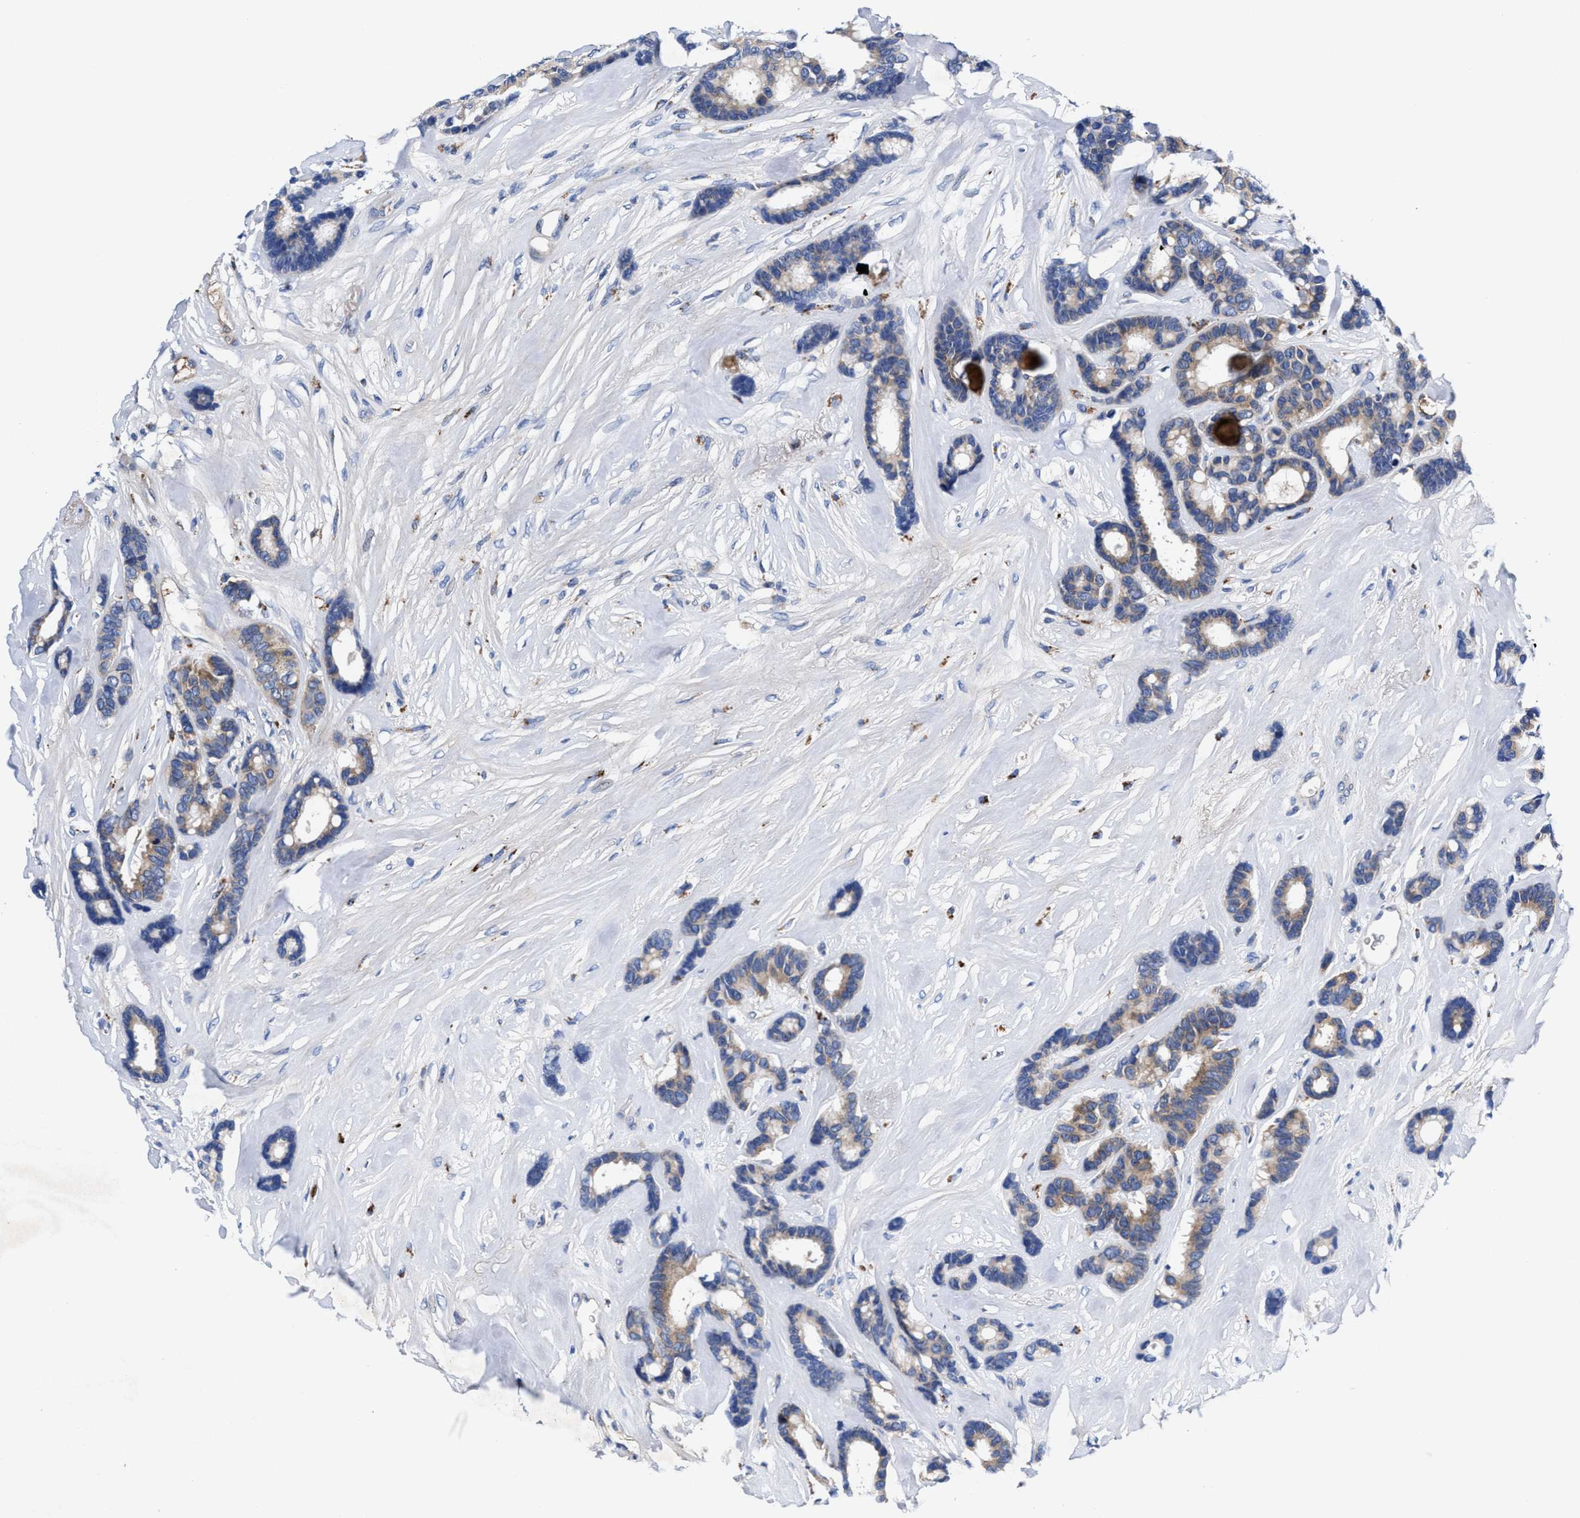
{"staining": {"intensity": "weak", "quantity": ">75%", "location": "cytoplasmic/membranous"}, "tissue": "breast cancer", "cell_type": "Tumor cells", "image_type": "cancer", "snomed": [{"axis": "morphology", "description": "Duct carcinoma"}, {"axis": "topography", "description": "Breast"}], "caption": "Tumor cells demonstrate low levels of weak cytoplasmic/membranous staining in about >75% of cells in infiltrating ductal carcinoma (breast). (brown staining indicates protein expression, while blue staining denotes nuclei).", "gene": "DHRS13", "patient": {"sex": "female", "age": 87}}